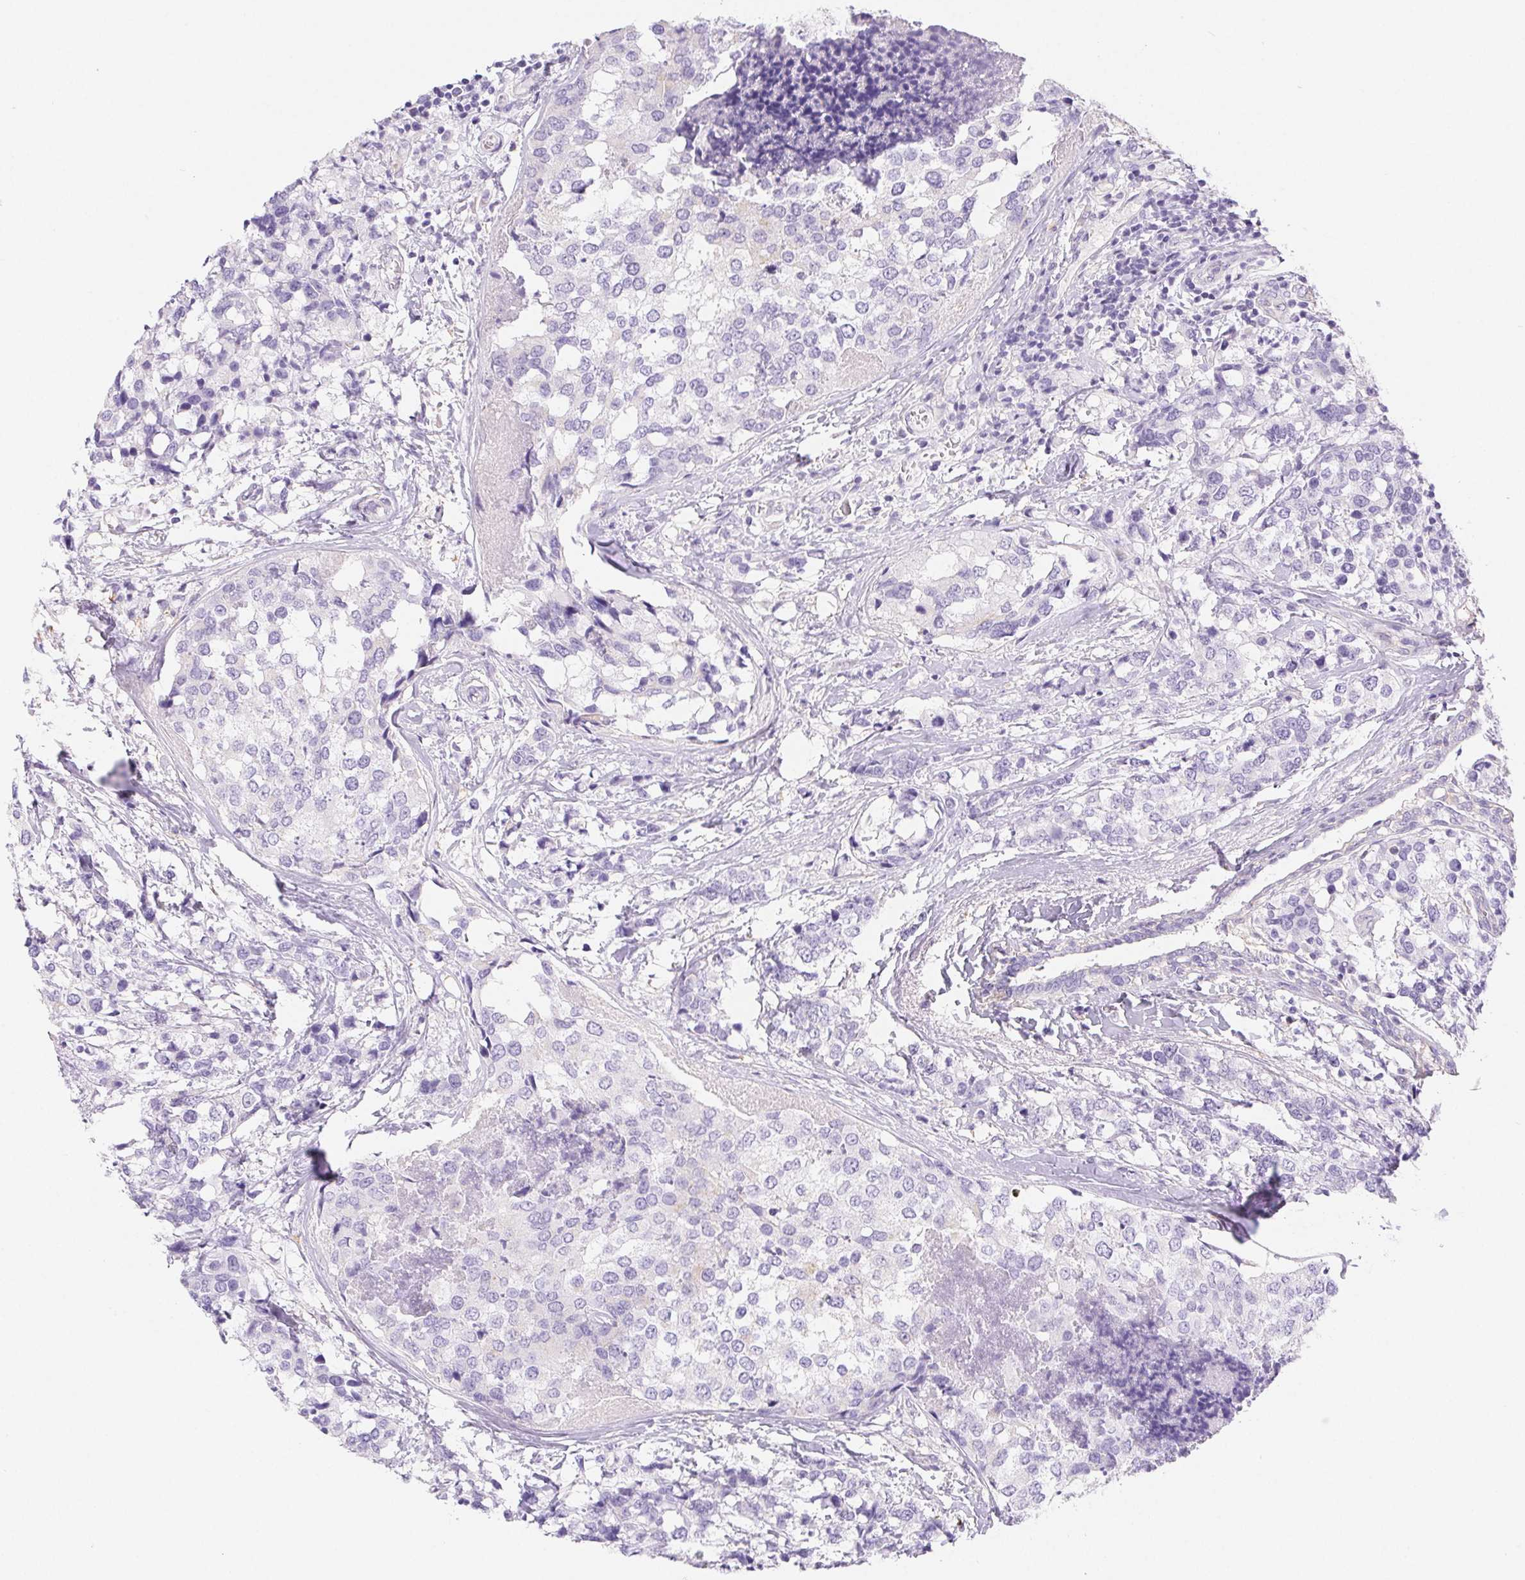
{"staining": {"intensity": "negative", "quantity": "none", "location": "none"}, "tissue": "breast cancer", "cell_type": "Tumor cells", "image_type": "cancer", "snomed": [{"axis": "morphology", "description": "Lobular carcinoma"}, {"axis": "topography", "description": "Breast"}], "caption": "Breast lobular carcinoma was stained to show a protein in brown. There is no significant positivity in tumor cells.", "gene": "PNLIP", "patient": {"sex": "female", "age": 59}}